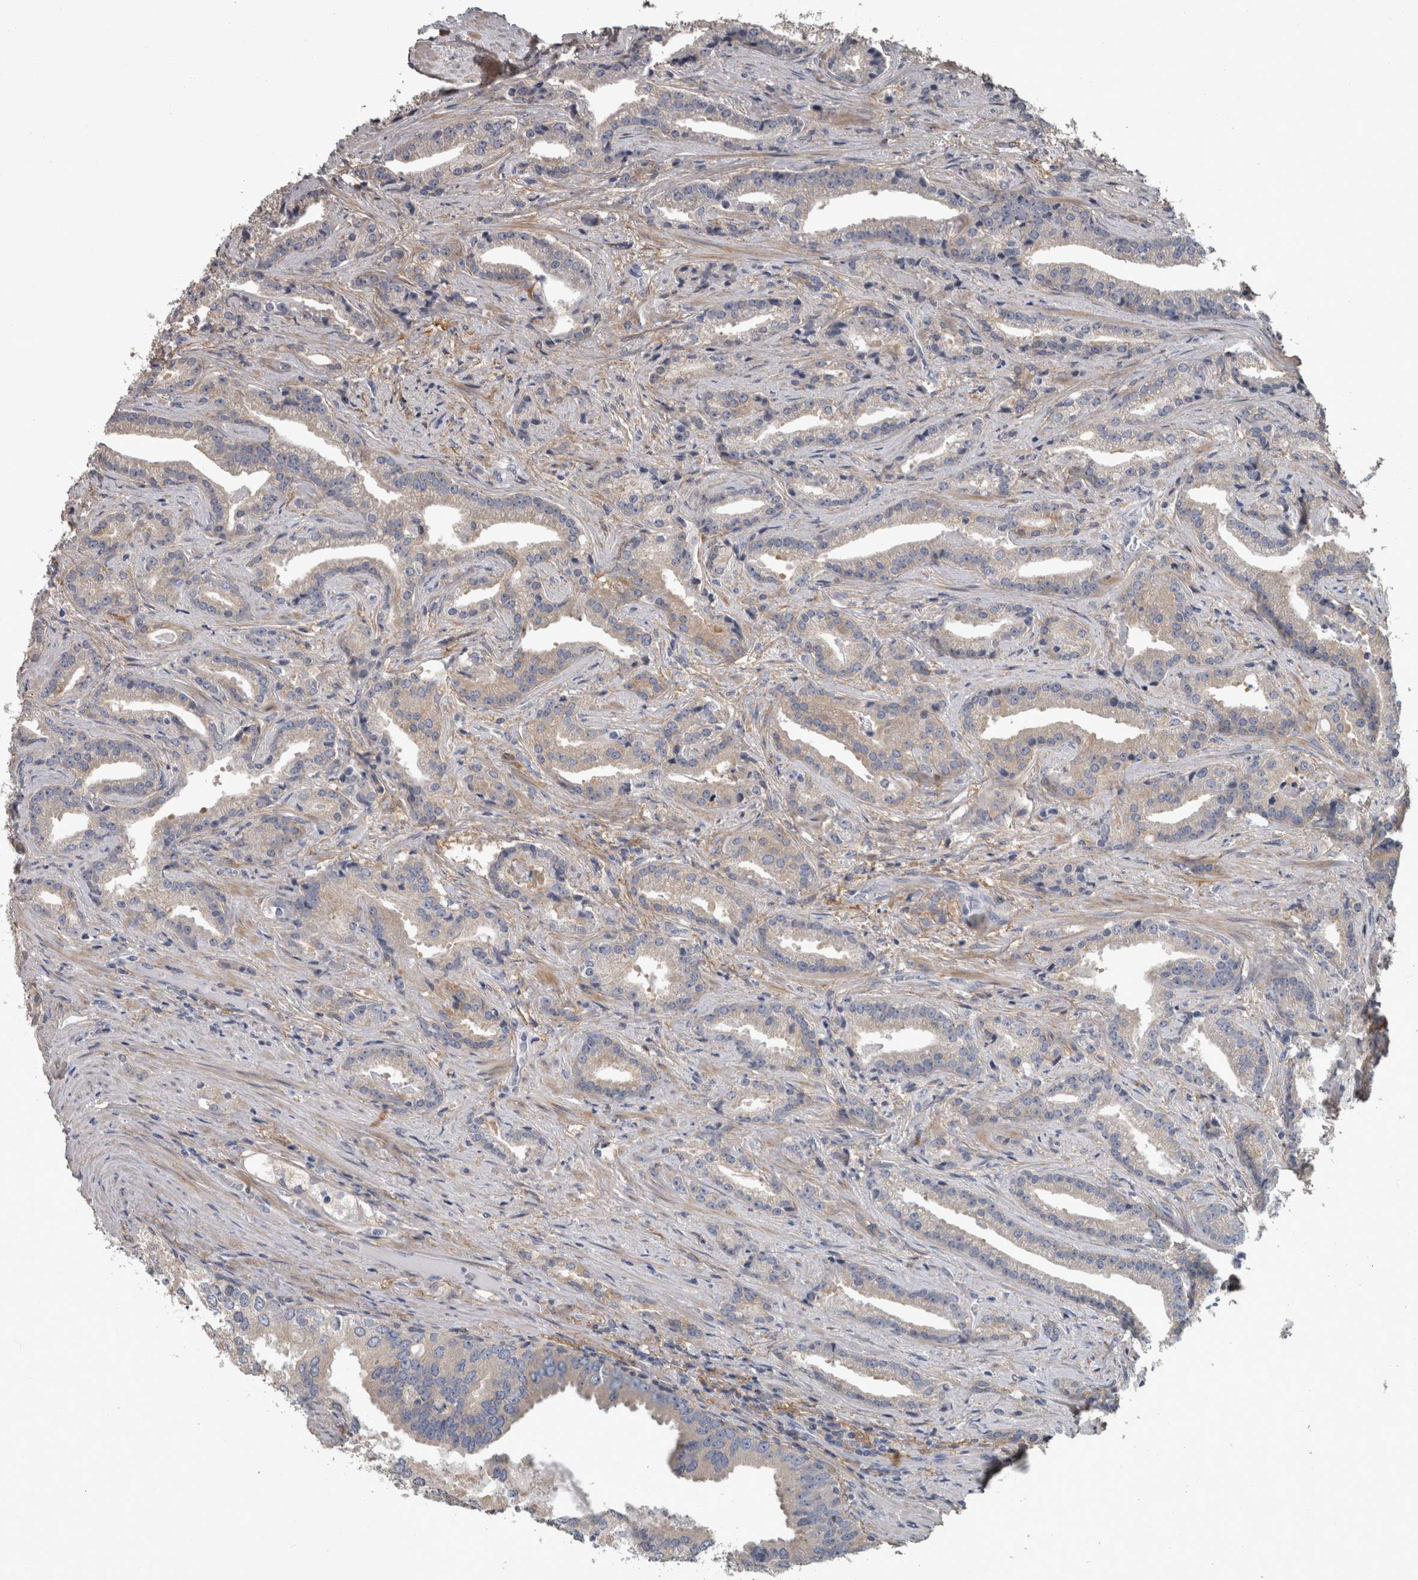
{"staining": {"intensity": "weak", "quantity": "25%-75%", "location": "cytoplasmic/membranous"}, "tissue": "prostate cancer", "cell_type": "Tumor cells", "image_type": "cancer", "snomed": [{"axis": "morphology", "description": "Adenocarcinoma, Low grade"}, {"axis": "topography", "description": "Prostate"}], "caption": "Protein expression analysis of human prostate cancer (adenocarcinoma (low-grade)) reveals weak cytoplasmic/membranous expression in approximately 25%-75% of tumor cells.", "gene": "EFEMP2", "patient": {"sex": "male", "age": 67}}